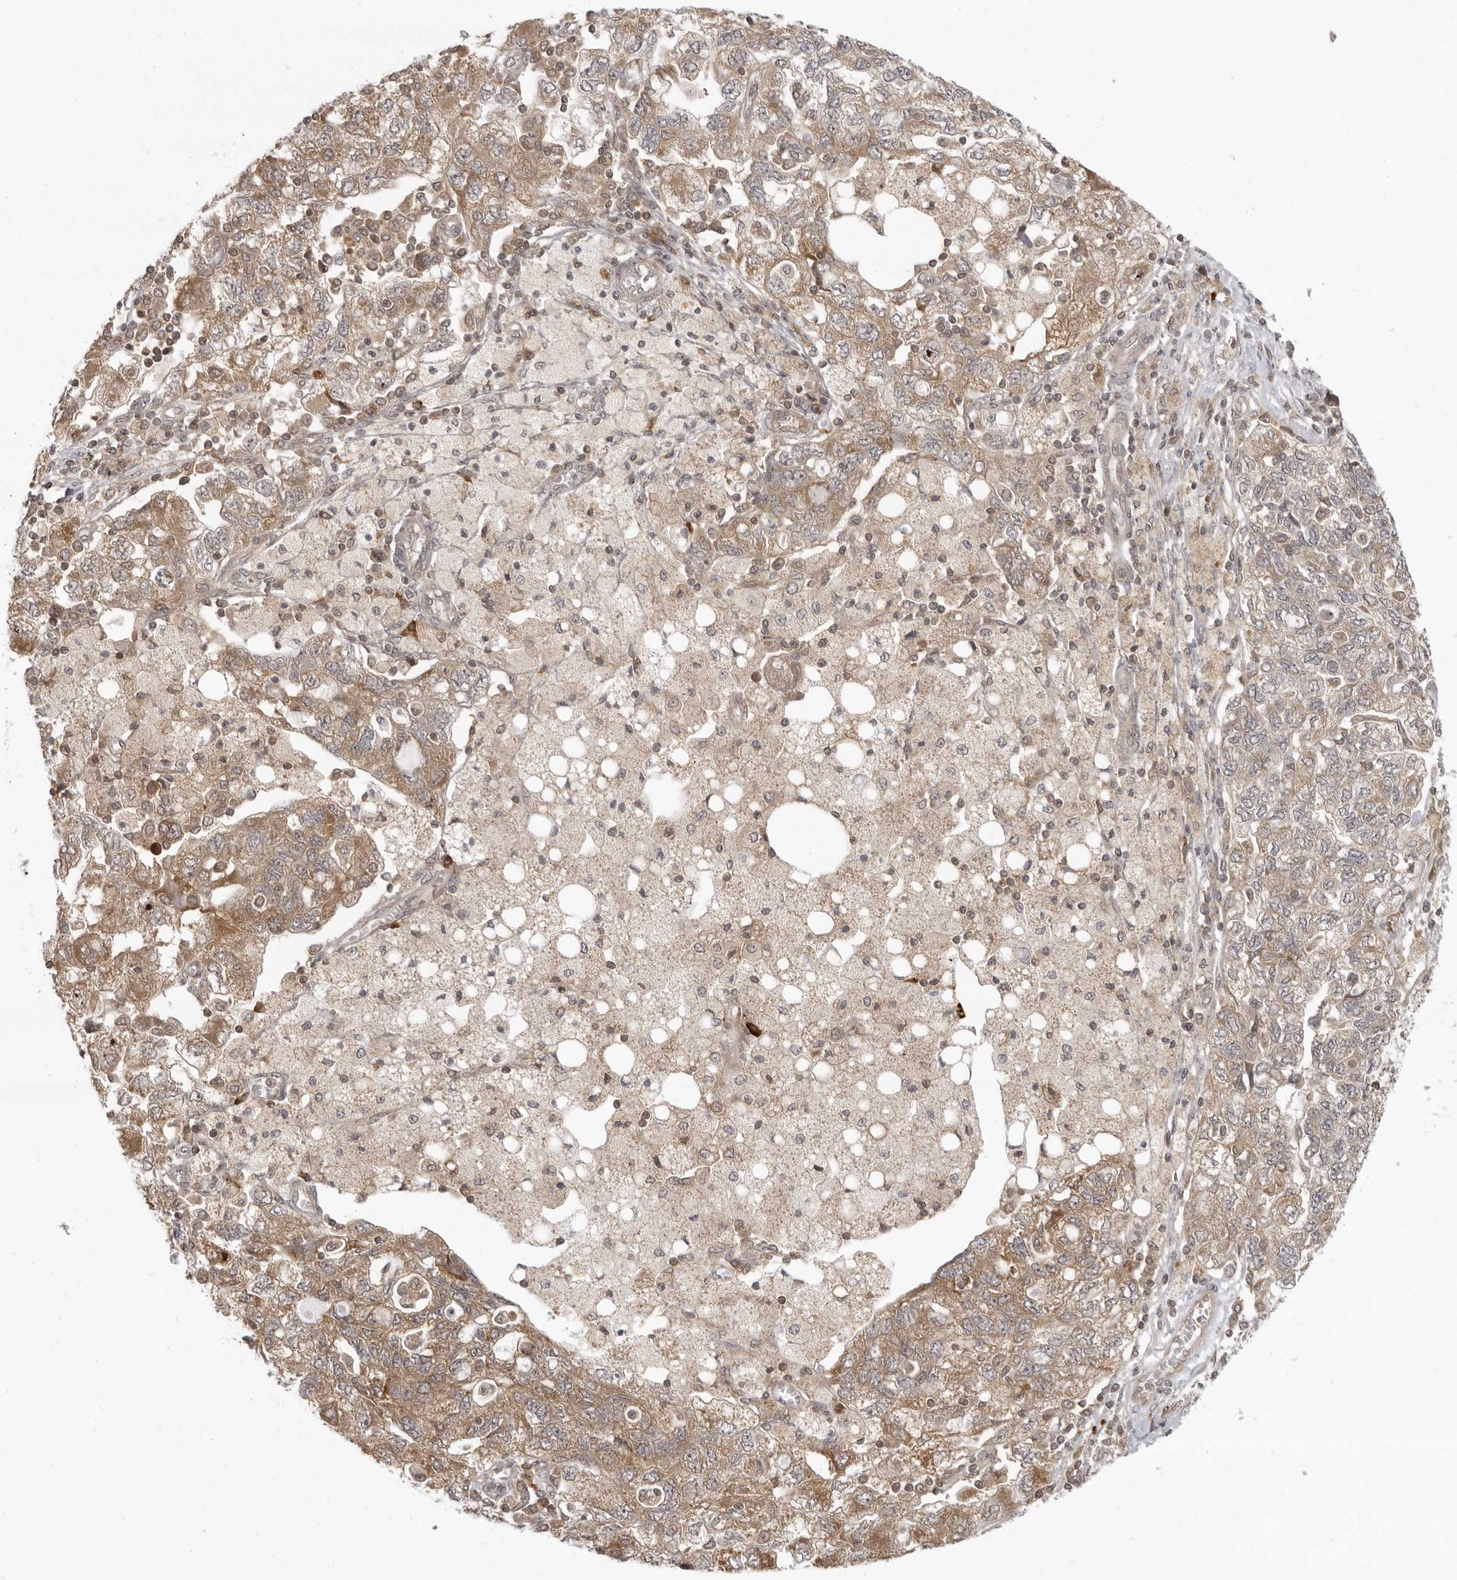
{"staining": {"intensity": "moderate", "quantity": ">75%", "location": "cytoplasmic/membranous"}, "tissue": "ovarian cancer", "cell_type": "Tumor cells", "image_type": "cancer", "snomed": [{"axis": "morphology", "description": "Carcinoma, NOS"}, {"axis": "morphology", "description": "Cystadenocarcinoma, serous, NOS"}, {"axis": "topography", "description": "Ovary"}], "caption": "Immunohistochemistry (DAB (3,3'-diaminobenzidine)) staining of ovarian cancer (serous cystadenocarcinoma) reveals moderate cytoplasmic/membranous protein staining in about >75% of tumor cells.", "gene": "PRRC2A", "patient": {"sex": "female", "age": 69}}